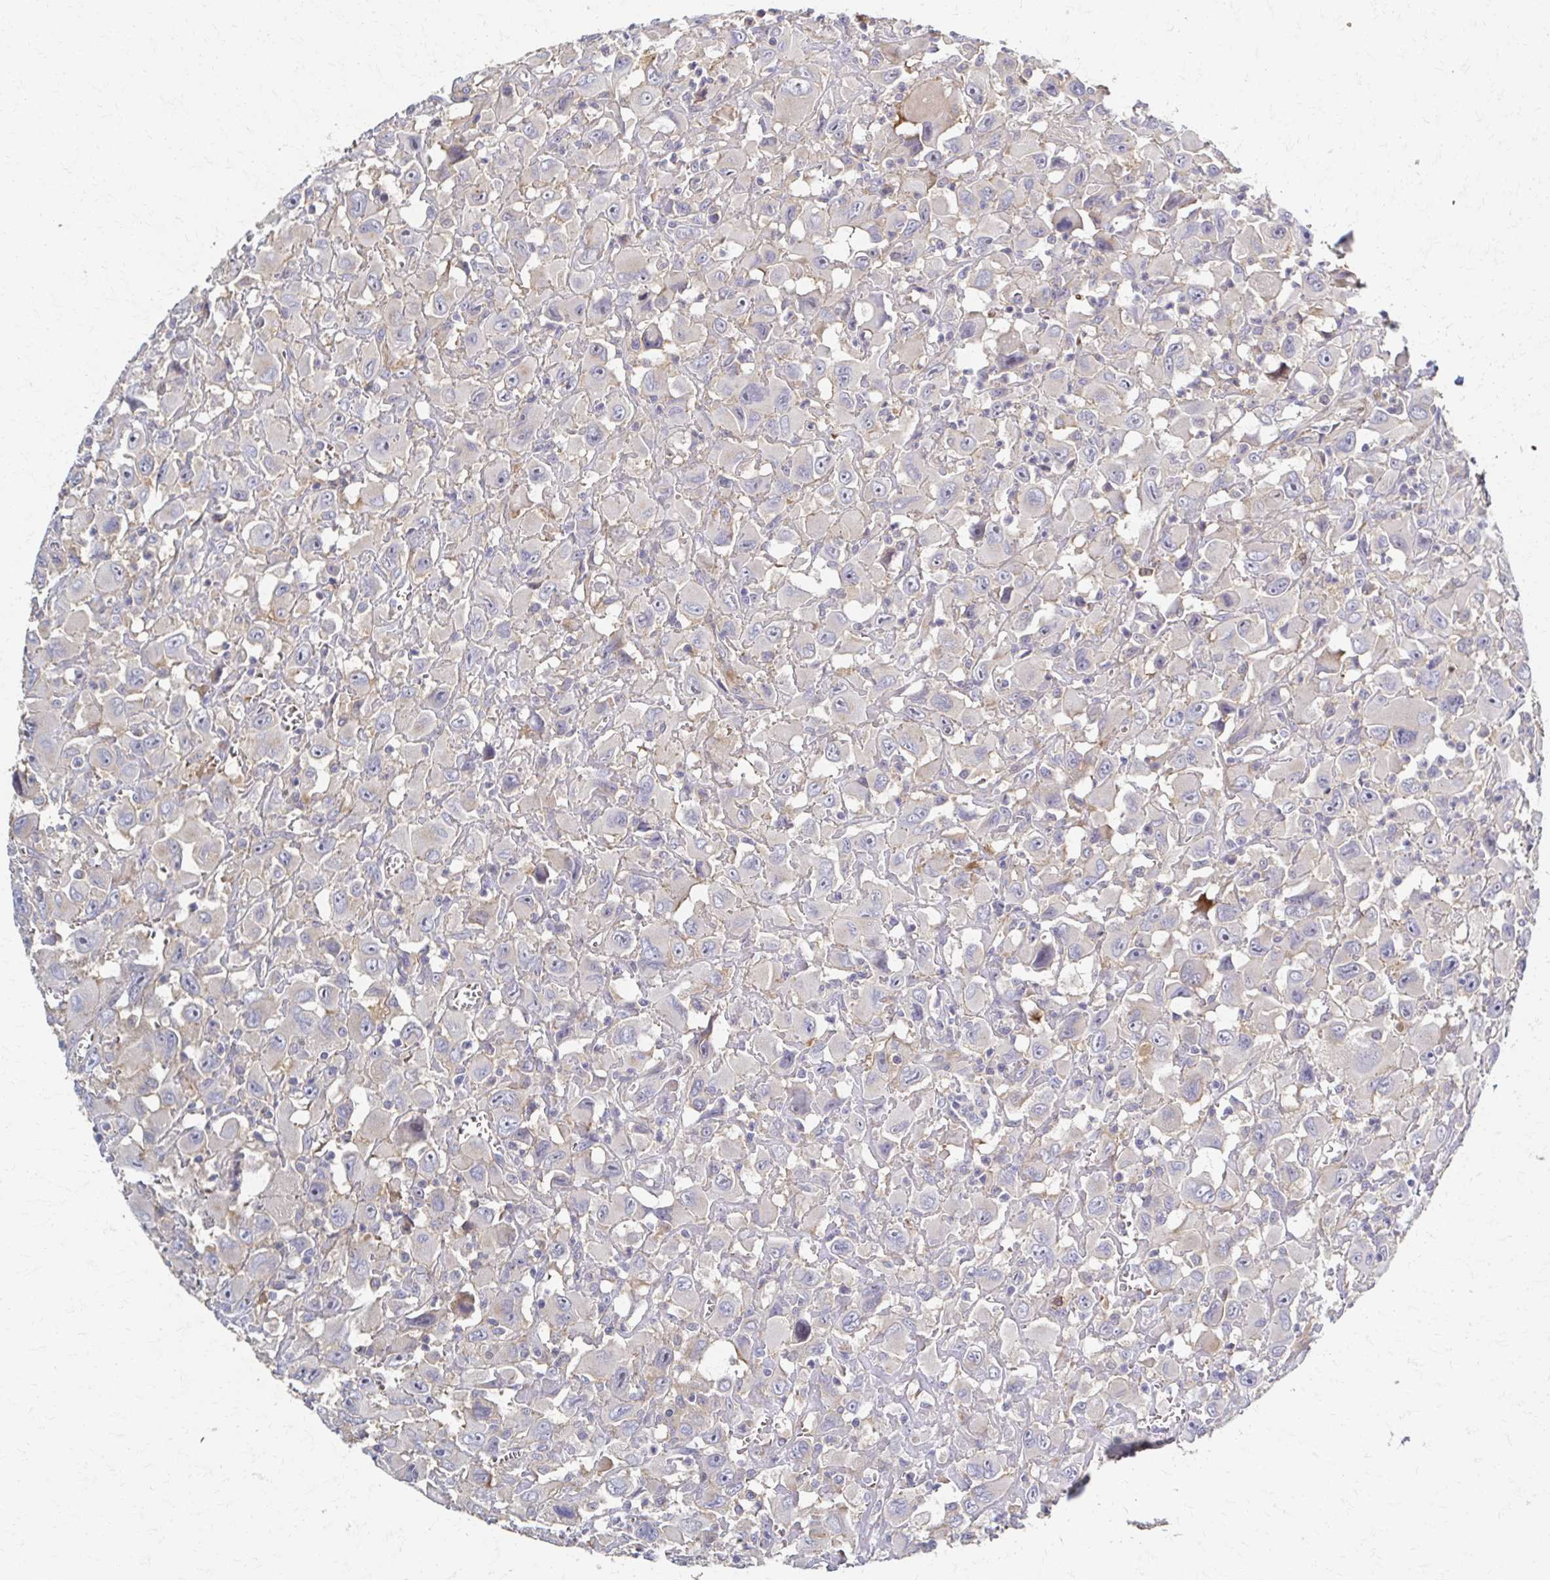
{"staining": {"intensity": "weak", "quantity": "<25%", "location": "cytoplasmic/membranous"}, "tissue": "head and neck cancer", "cell_type": "Tumor cells", "image_type": "cancer", "snomed": [{"axis": "morphology", "description": "Squamous cell carcinoma, NOS"}, {"axis": "morphology", "description": "Squamous cell carcinoma, metastatic, NOS"}, {"axis": "topography", "description": "Oral tissue"}, {"axis": "topography", "description": "Head-Neck"}], "caption": "A micrograph of head and neck squamous cell carcinoma stained for a protein demonstrates no brown staining in tumor cells.", "gene": "SKA2", "patient": {"sex": "female", "age": 85}}